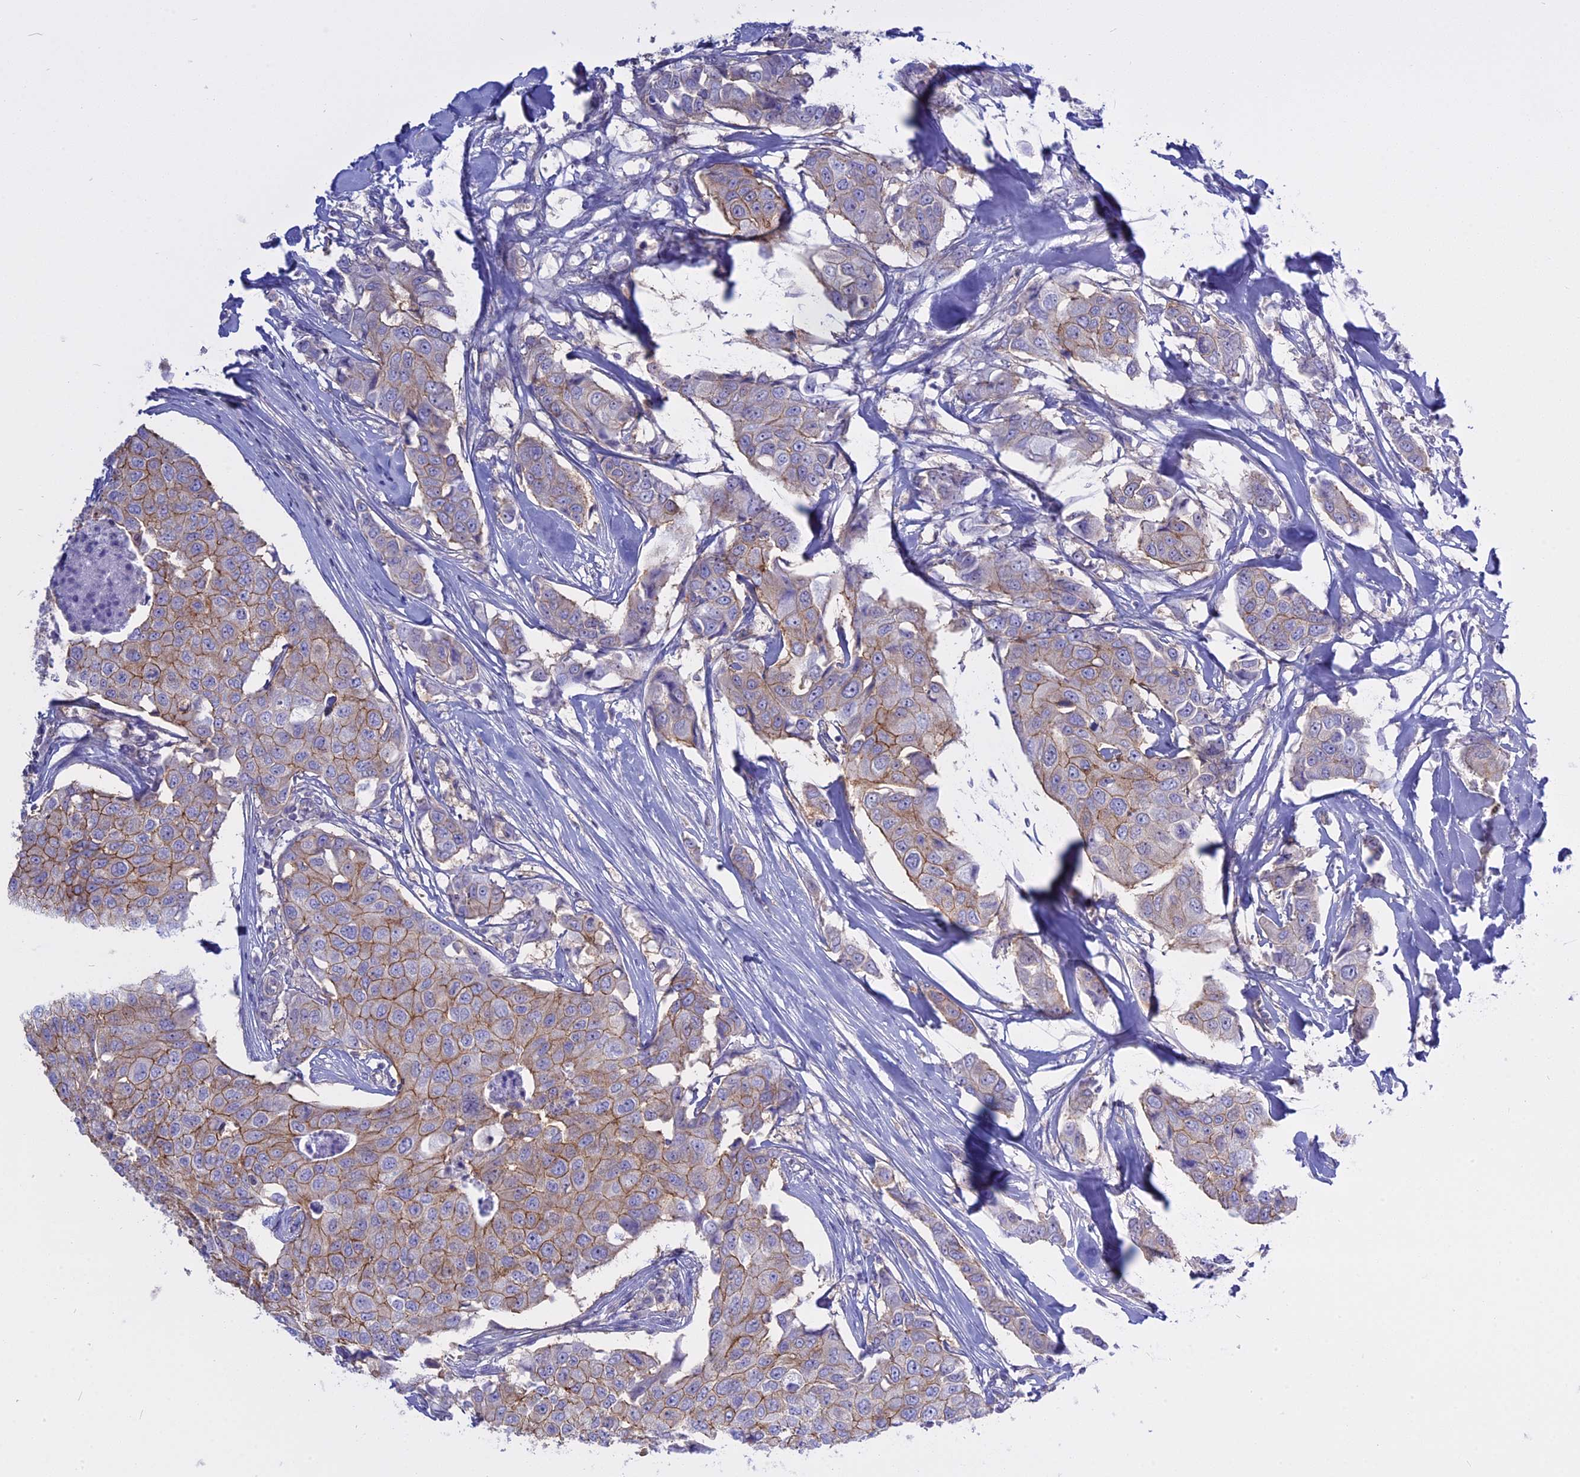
{"staining": {"intensity": "moderate", "quantity": "25%-75%", "location": "cytoplasmic/membranous"}, "tissue": "breast cancer", "cell_type": "Tumor cells", "image_type": "cancer", "snomed": [{"axis": "morphology", "description": "Duct carcinoma"}, {"axis": "topography", "description": "Breast"}], "caption": "There is medium levels of moderate cytoplasmic/membranous staining in tumor cells of breast cancer, as demonstrated by immunohistochemical staining (brown color).", "gene": "AHCYL1", "patient": {"sex": "female", "age": 80}}